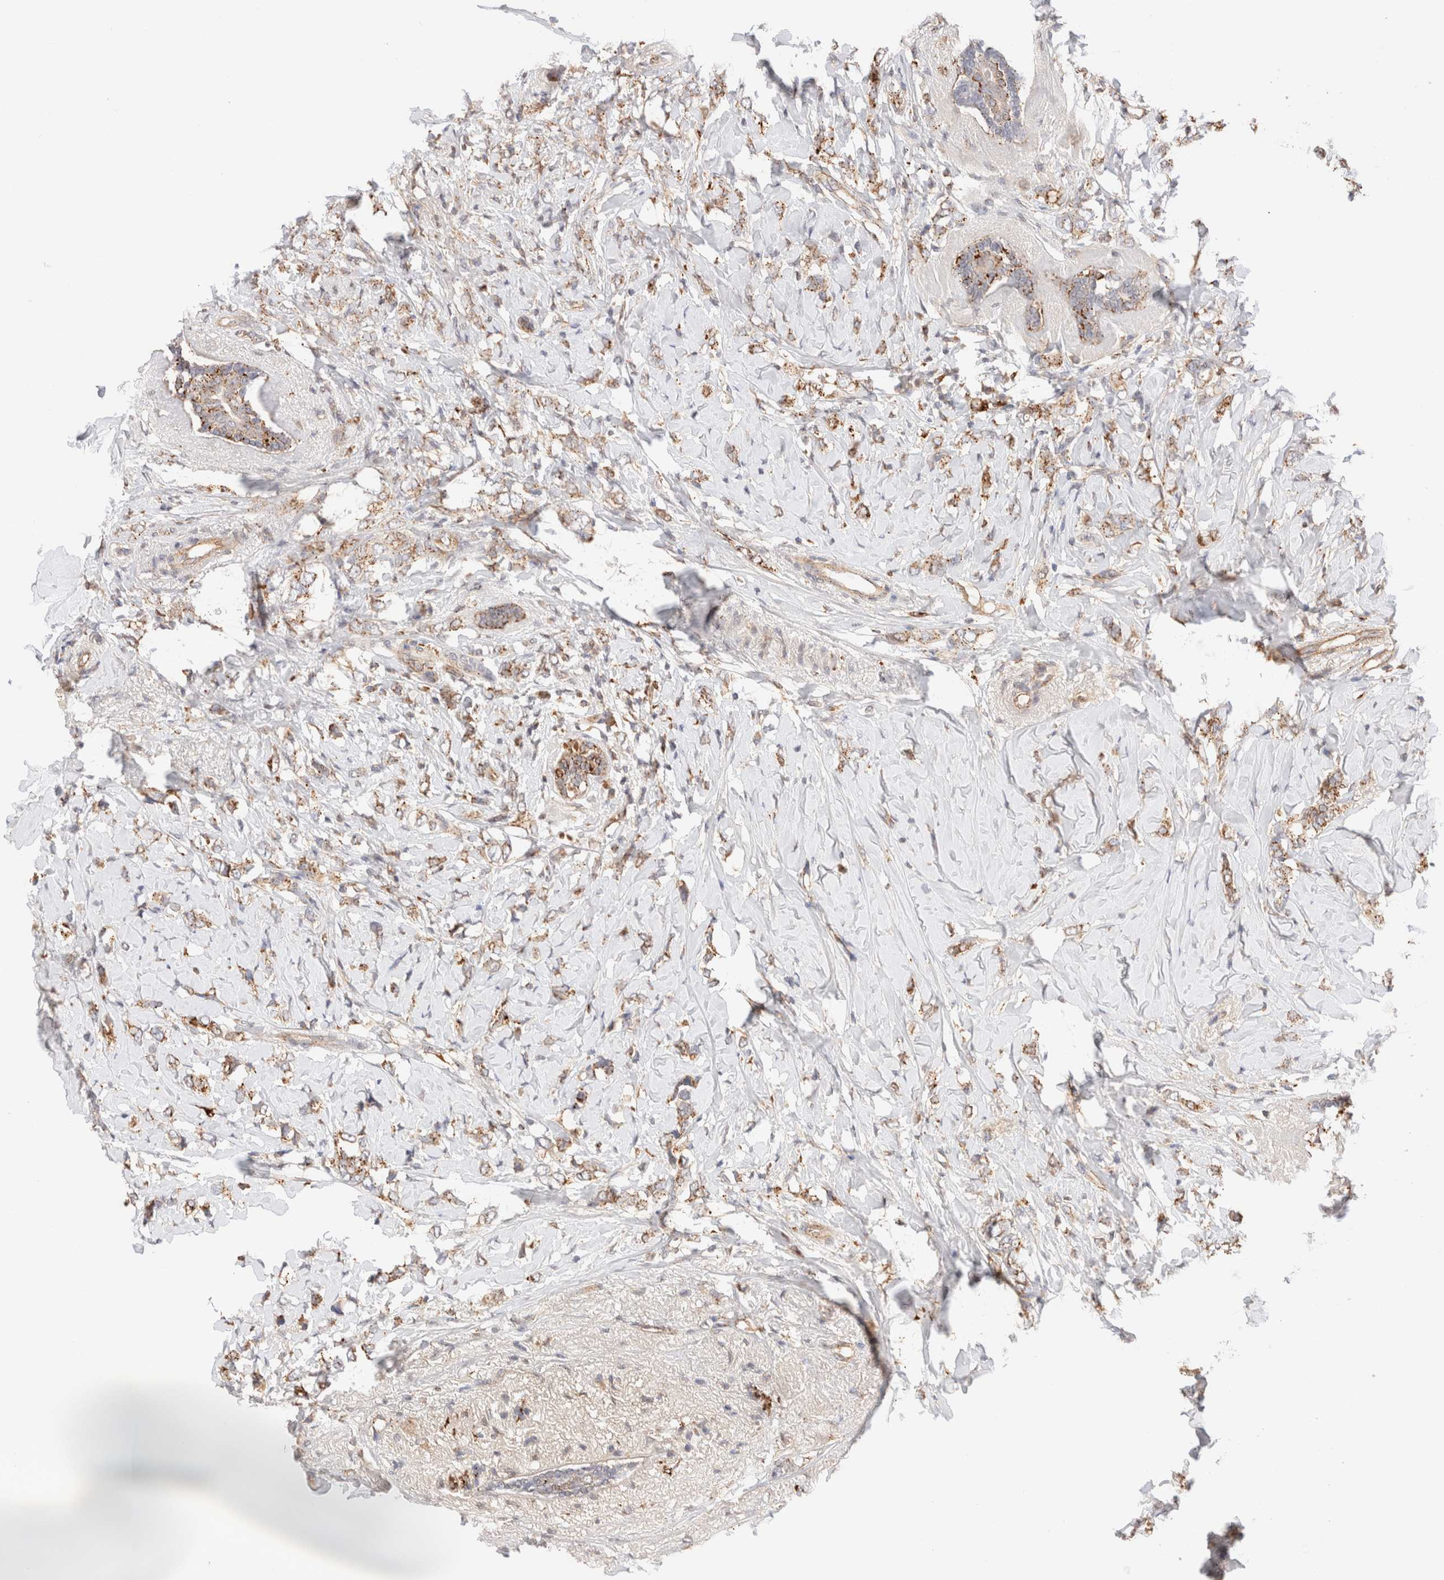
{"staining": {"intensity": "weak", "quantity": ">75%", "location": "cytoplasmic/membranous"}, "tissue": "breast cancer", "cell_type": "Tumor cells", "image_type": "cancer", "snomed": [{"axis": "morphology", "description": "Normal tissue, NOS"}, {"axis": "morphology", "description": "Lobular carcinoma"}, {"axis": "topography", "description": "Breast"}], "caption": "Immunohistochemical staining of breast lobular carcinoma reveals low levels of weak cytoplasmic/membranous staining in about >75% of tumor cells. (DAB (3,3'-diaminobenzidine) IHC with brightfield microscopy, high magnification).", "gene": "RABEPK", "patient": {"sex": "female", "age": 47}}